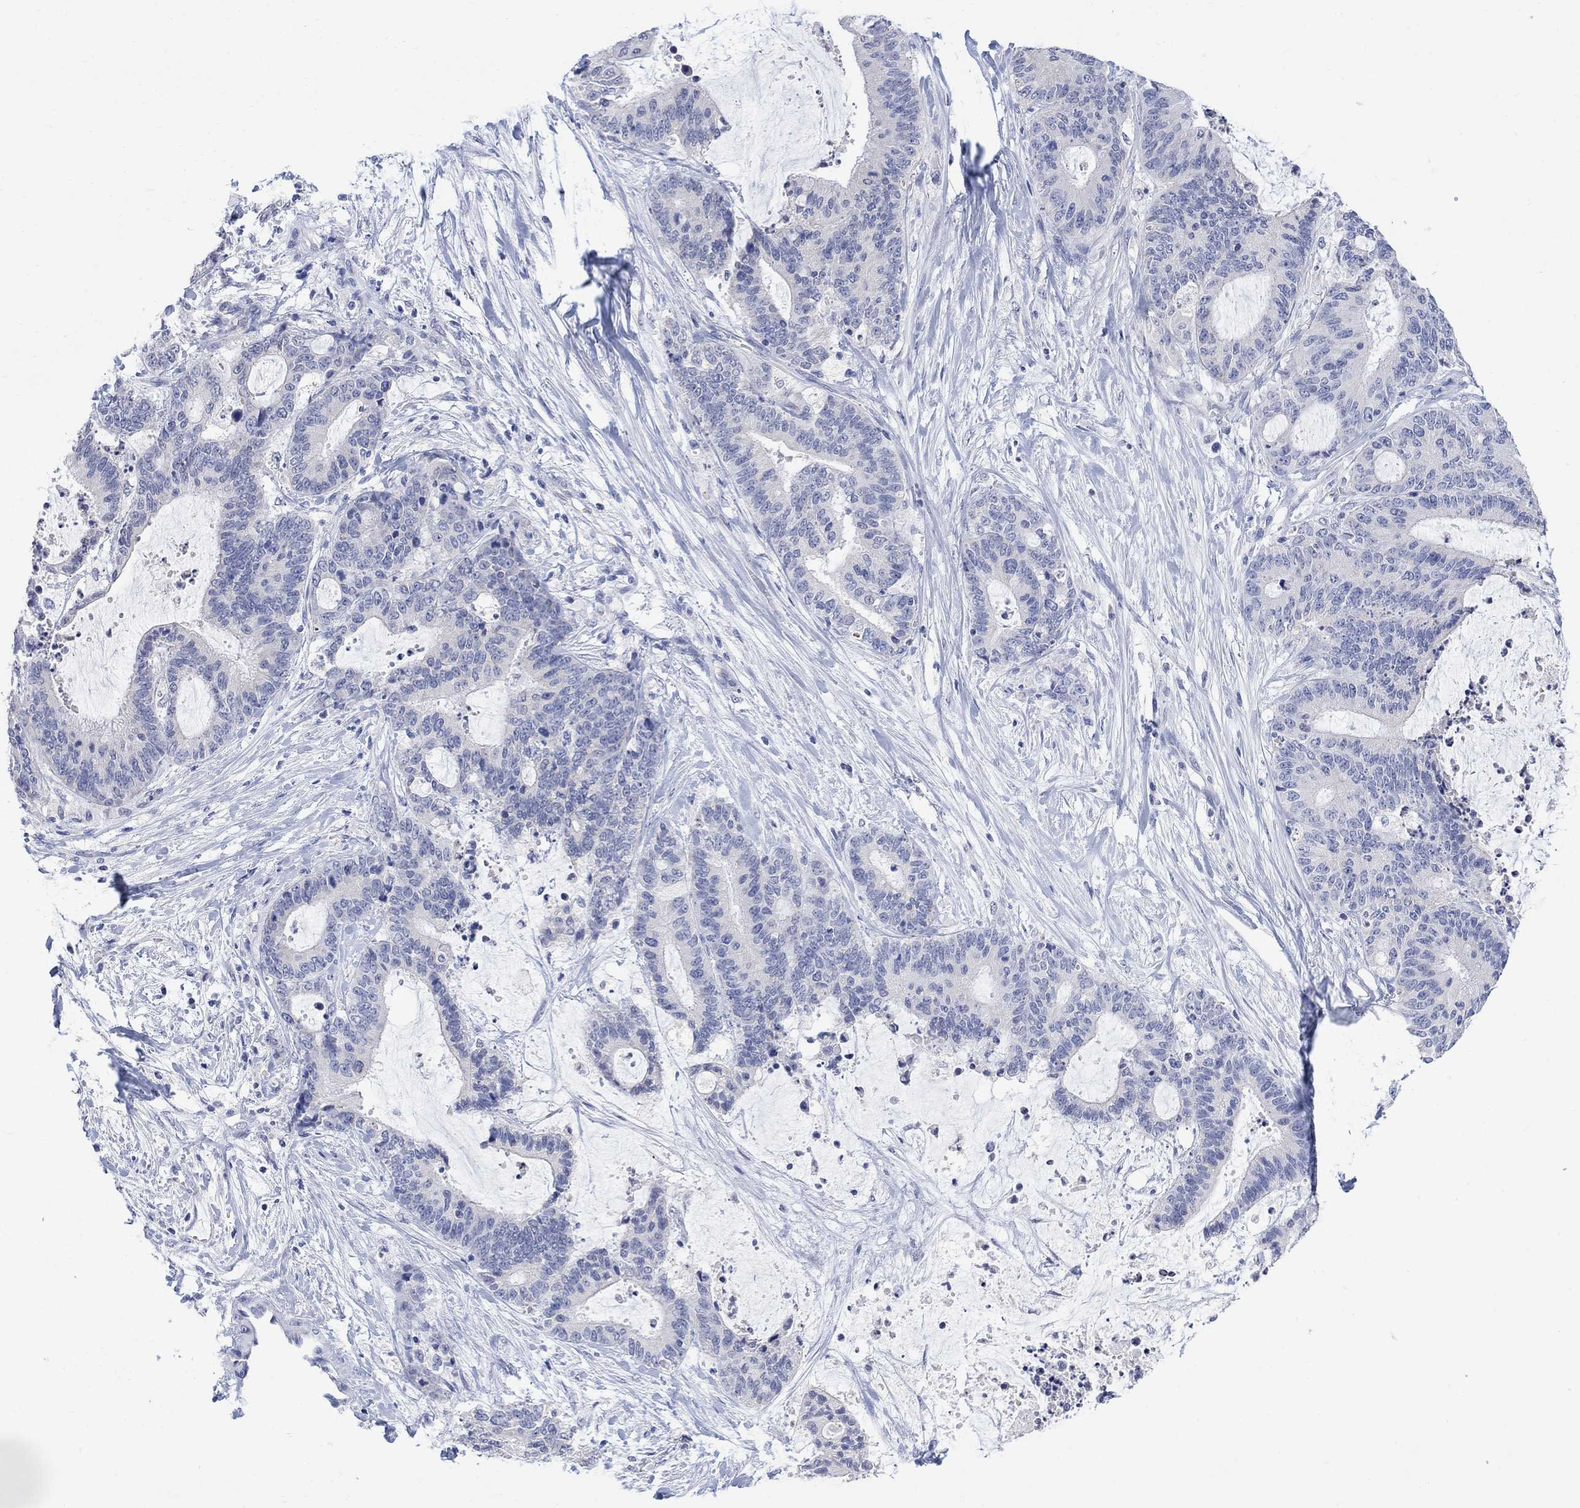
{"staining": {"intensity": "negative", "quantity": "none", "location": "none"}, "tissue": "liver cancer", "cell_type": "Tumor cells", "image_type": "cancer", "snomed": [{"axis": "morphology", "description": "Cholangiocarcinoma"}, {"axis": "topography", "description": "Liver"}], "caption": "IHC micrograph of neoplastic tissue: liver cancer (cholangiocarcinoma) stained with DAB demonstrates no significant protein staining in tumor cells.", "gene": "FBP2", "patient": {"sex": "female", "age": 73}}